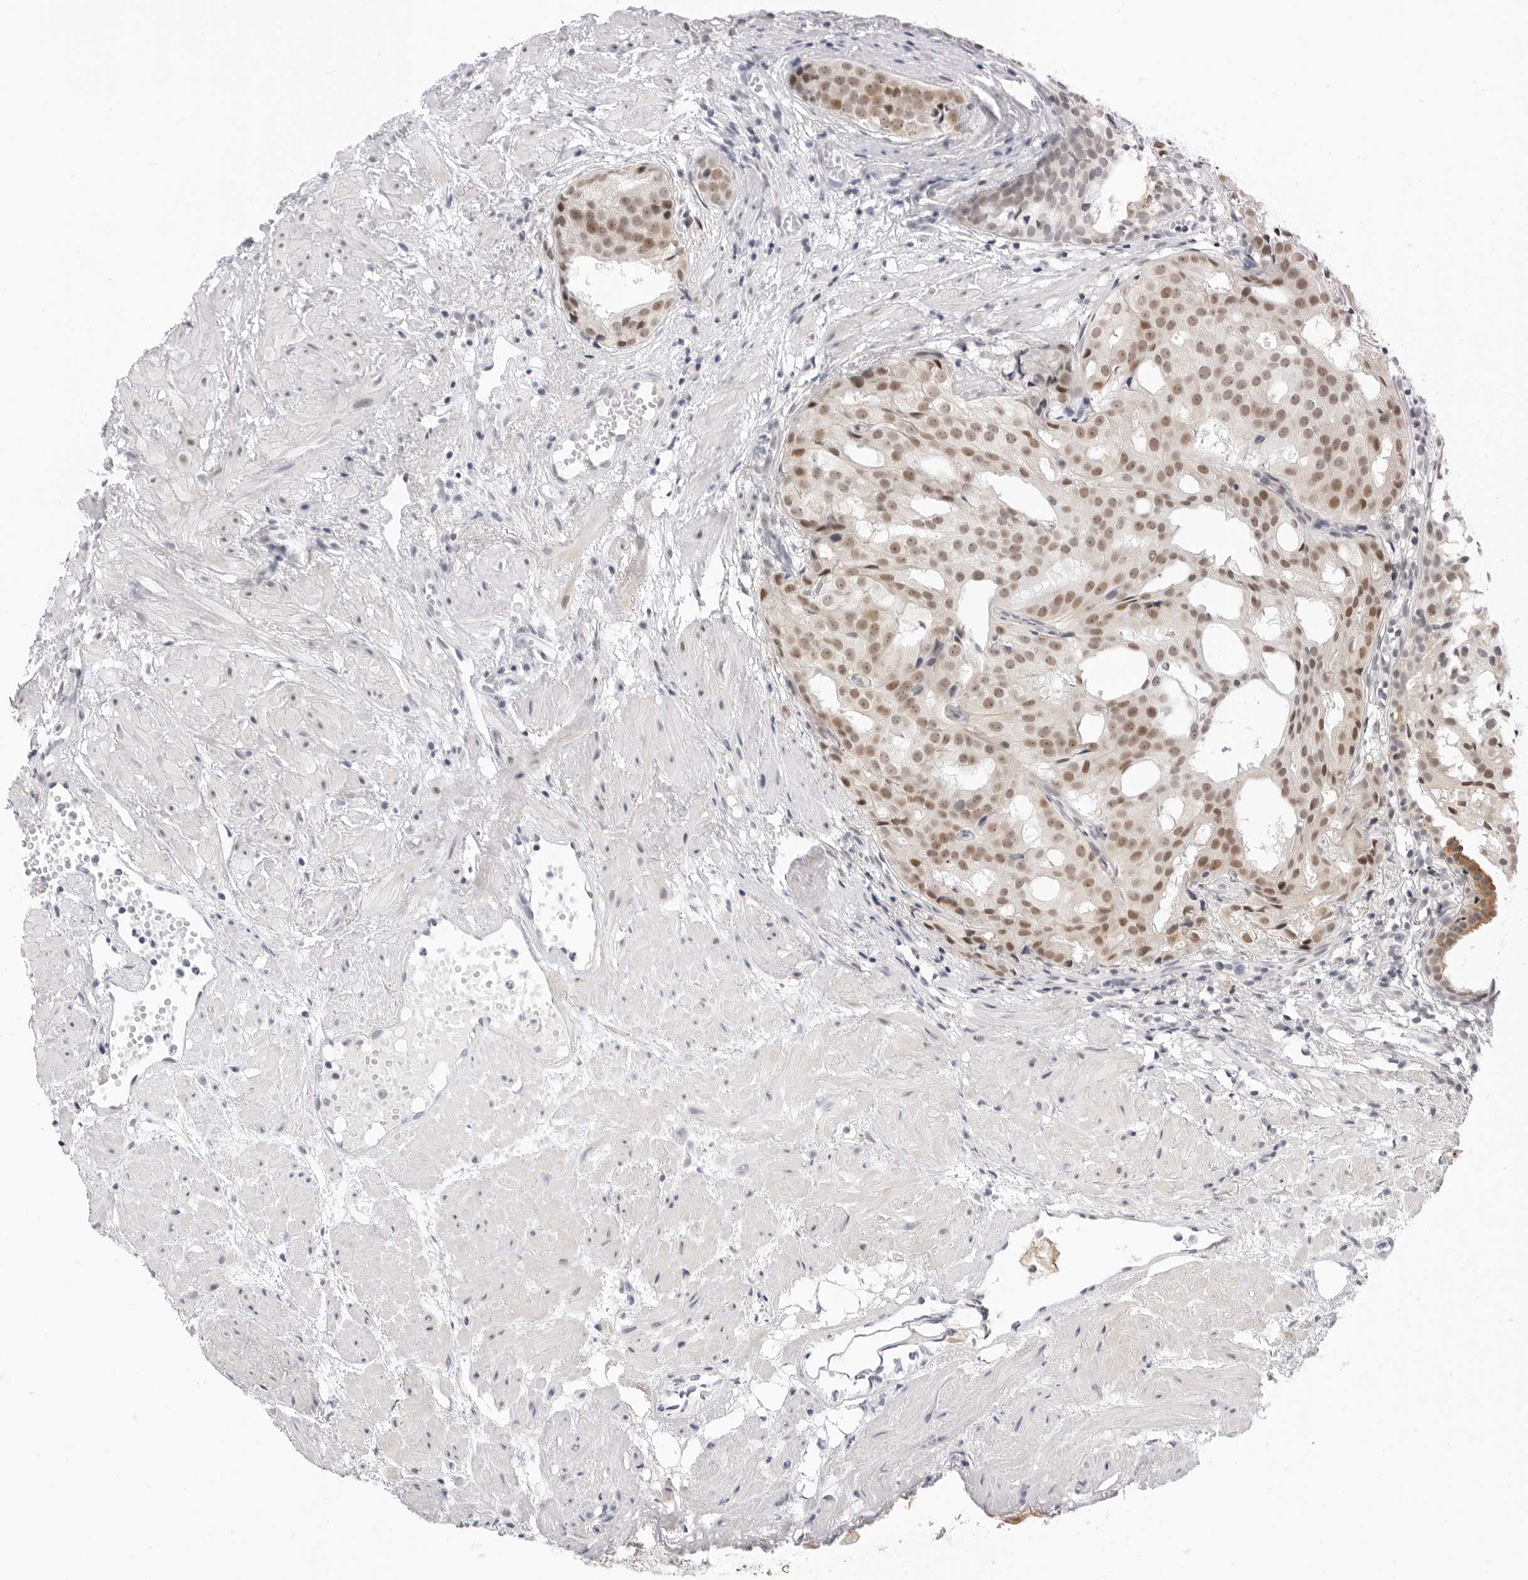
{"staining": {"intensity": "moderate", "quantity": ">75%", "location": "nuclear"}, "tissue": "prostate cancer", "cell_type": "Tumor cells", "image_type": "cancer", "snomed": [{"axis": "morphology", "description": "Adenocarcinoma, Low grade"}, {"axis": "topography", "description": "Prostate"}], "caption": "Prostate low-grade adenocarcinoma was stained to show a protein in brown. There is medium levels of moderate nuclear expression in approximately >75% of tumor cells. (brown staining indicates protein expression, while blue staining denotes nuclei).", "gene": "TSEN2", "patient": {"sex": "male", "age": 88}}